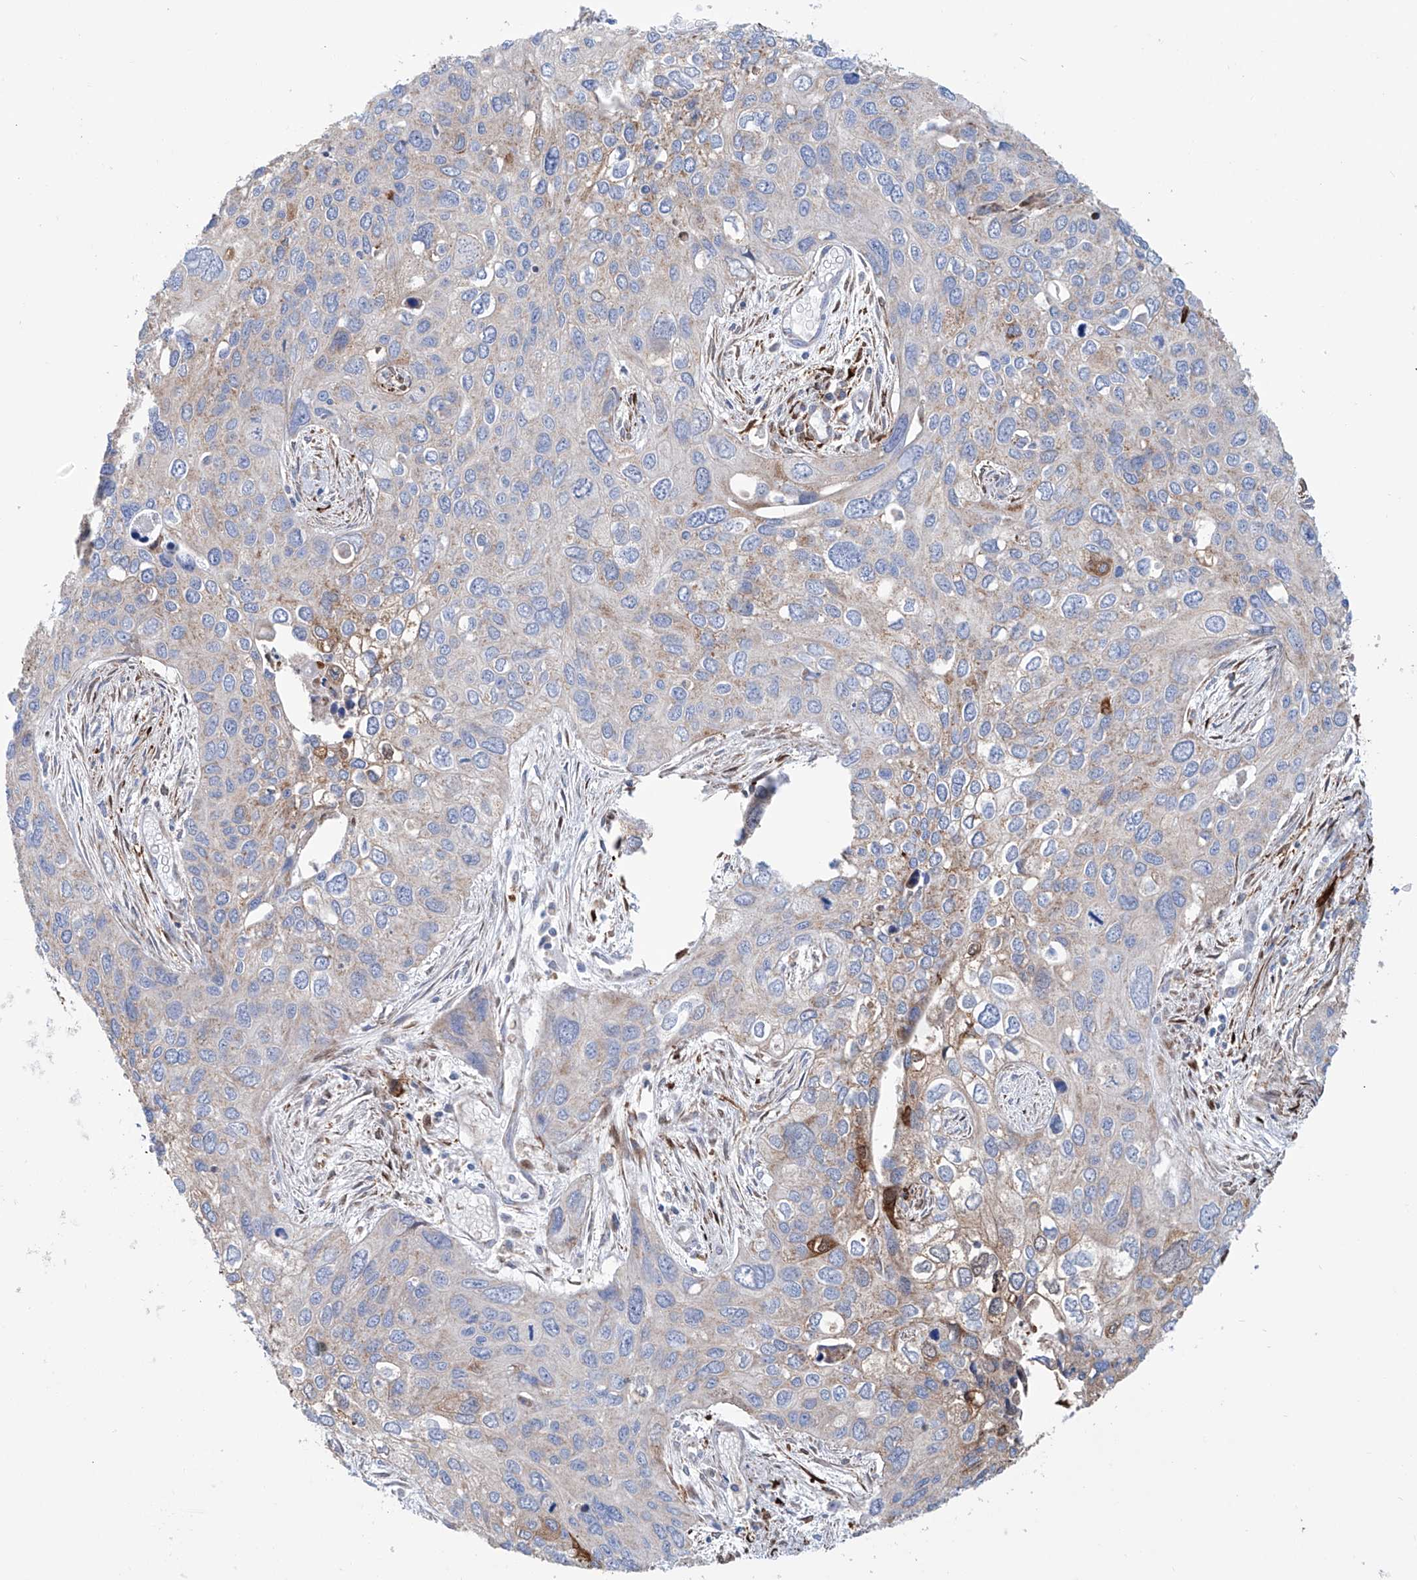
{"staining": {"intensity": "moderate", "quantity": "25%-75%", "location": "cytoplasmic/membranous"}, "tissue": "cervical cancer", "cell_type": "Tumor cells", "image_type": "cancer", "snomed": [{"axis": "morphology", "description": "Squamous cell carcinoma, NOS"}, {"axis": "topography", "description": "Cervix"}], "caption": "Immunohistochemical staining of cervical squamous cell carcinoma reveals moderate cytoplasmic/membranous protein staining in approximately 25%-75% of tumor cells. Using DAB (brown) and hematoxylin (blue) stains, captured at high magnification using brightfield microscopy.", "gene": "ALDH6A1", "patient": {"sex": "female", "age": 55}}